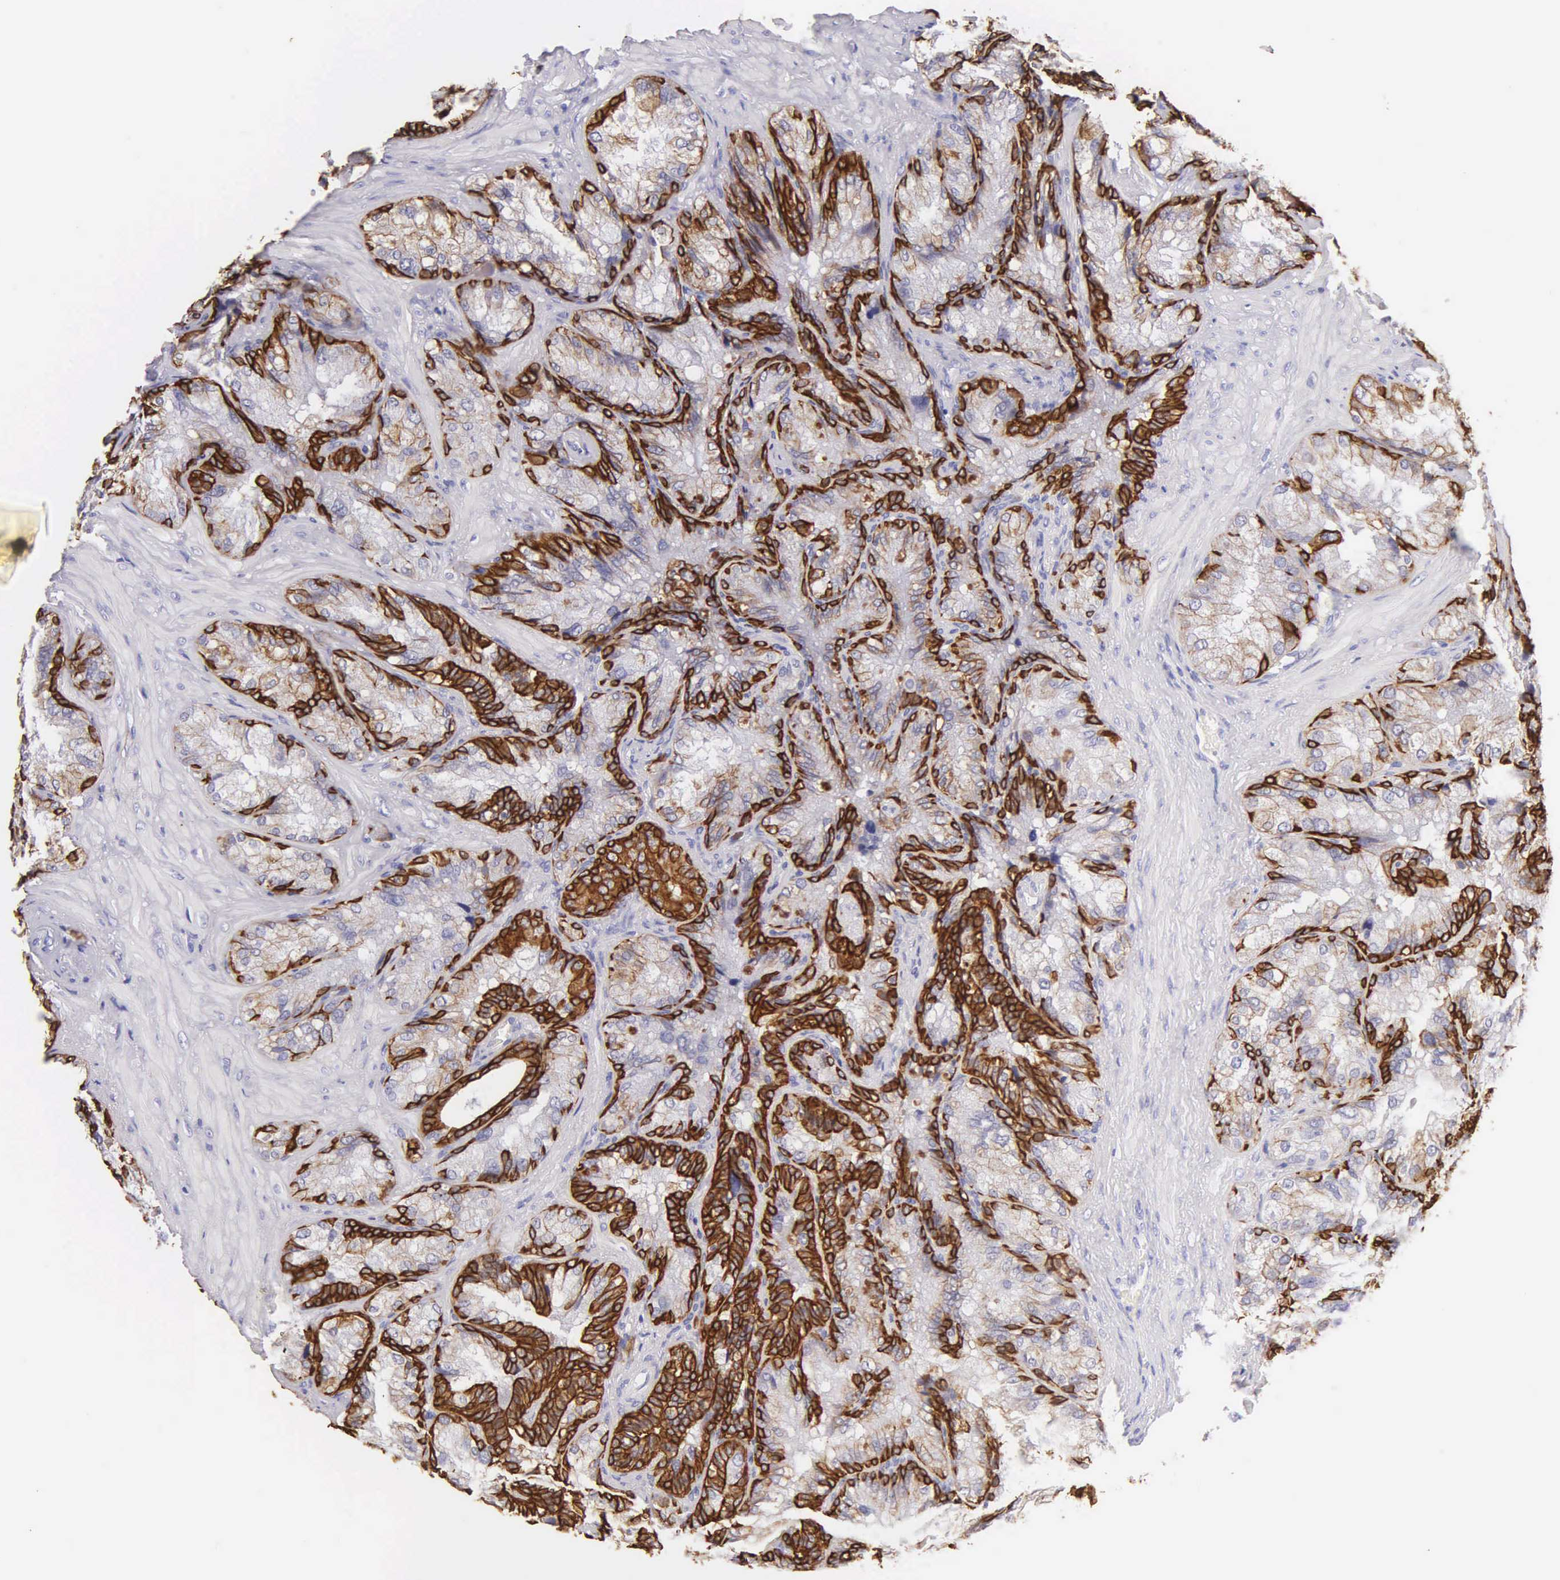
{"staining": {"intensity": "strong", "quantity": ">75%", "location": "cytoplasmic/membranous"}, "tissue": "seminal vesicle", "cell_type": "Glandular cells", "image_type": "normal", "snomed": [{"axis": "morphology", "description": "Normal tissue, NOS"}, {"axis": "topography", "description": "Seminal veicle"}], "caption": "IHC image of benign seminal vesicle: human seminal vesicle stained using immunohistochemistry displays high levels of strong protein expression localized specifically in the cytoplasmic/membranous of glandular cells, appearing as a cytoplasmic/membranous brown color.", "gene": "KRT14", "patient": {"sex": "male", "age": 69}}